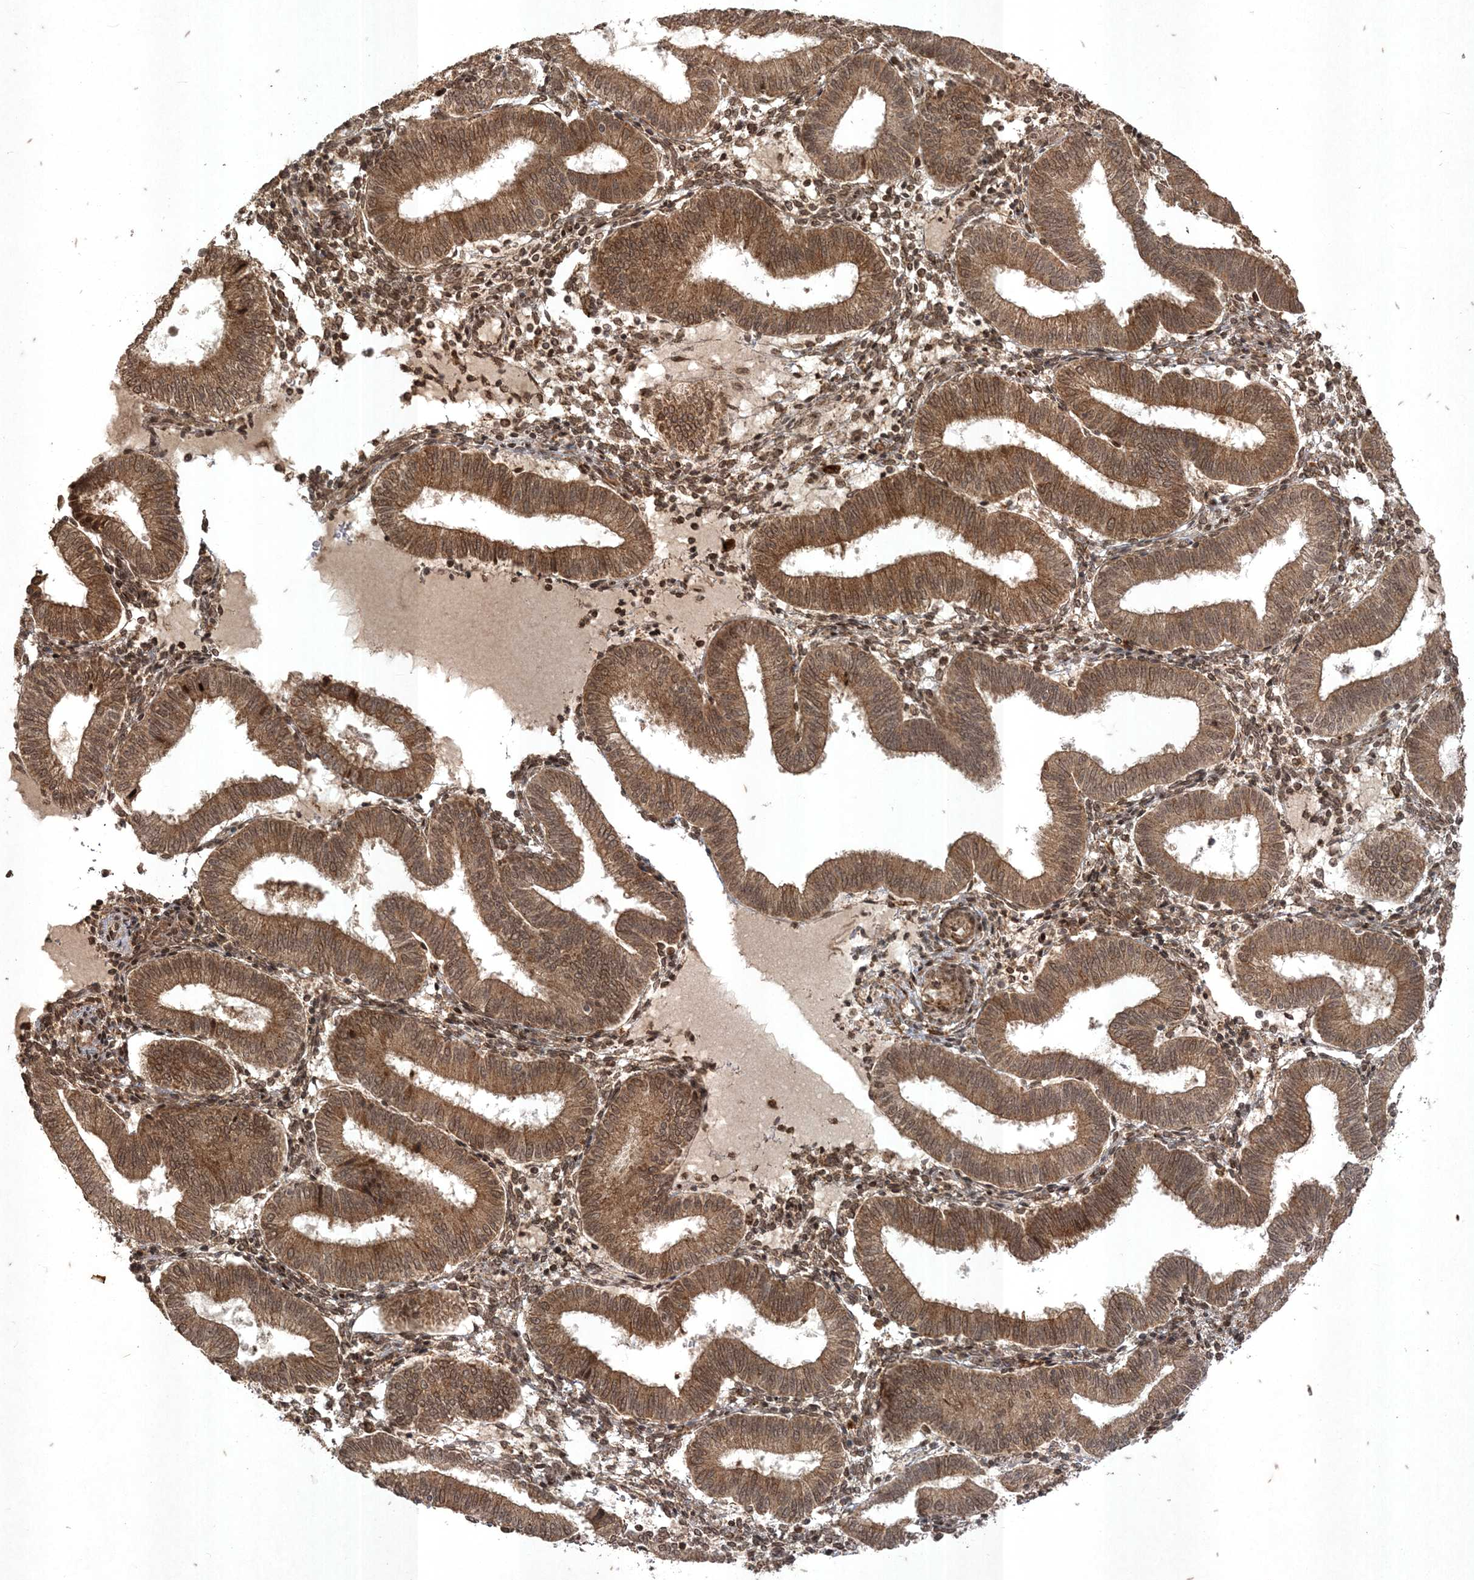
{"staining": {"intensity": "moderate", "quantity": ">75%", "location": "cytoplasmic/membranous,nuclear"}, "tissue": "endometrium", "cell_type": "Cells in endometrial stroma", "image_type": "normal", "snomed": [{"axis": "morphology", "description": "Normal tissue, NOS"}, {"axis": "topography", "description": "Endometrium"}], "caption": "Immunohistochemical staining of normal endometrium shows >75% levels of moderate cytoplasmic/membranous,nuclear protein positivity in approximately >75% of cells in endometrial stroma. (DAB = brown stain, brightfield microscopy at high magnification).", "gene": "RRAS", "patient": {"sex": "female", "age": 39}}